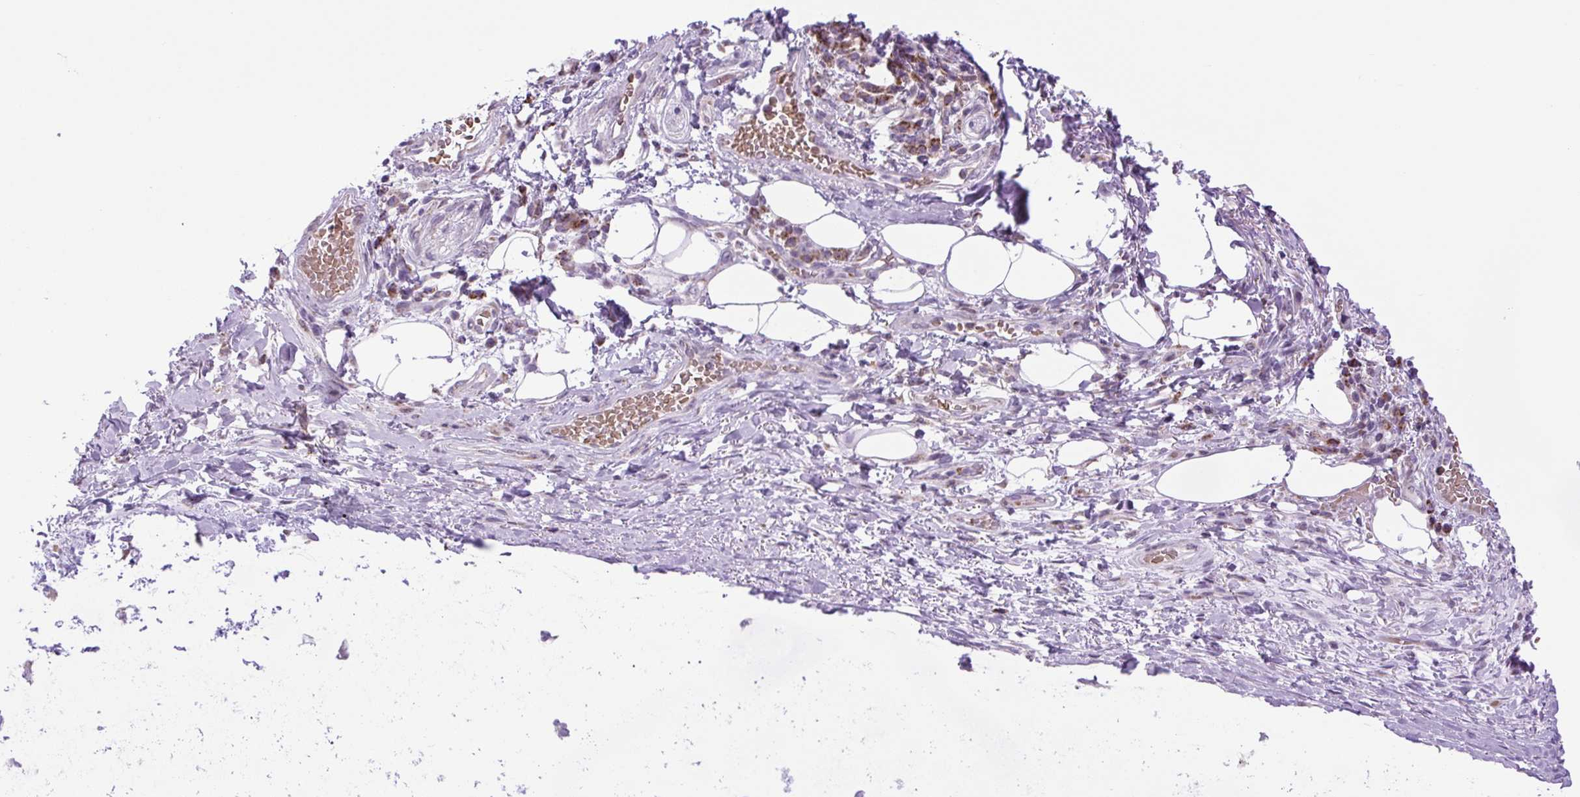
{"staining": {"intensity": "negative", "quantity": "none", "location": "none"}, "tissue": "adipose tissue", "cell_type": "Adipocytes", "image_type": "normal", "snomed": [{"axis": "morphology", "description": "Normal tissue, NOS"}, {"axis": "topography", "description": "Cartilage tissue"}, {"axis": "topography", "description": "Bronchus"}], "caption": "Photomicrograph shows no protein staining in adipocytes of unremarkable adipose tissue. Nuclei are stained in blue.", "gene": "SCO2", "patient": {"sex": "male", "age": 56}}